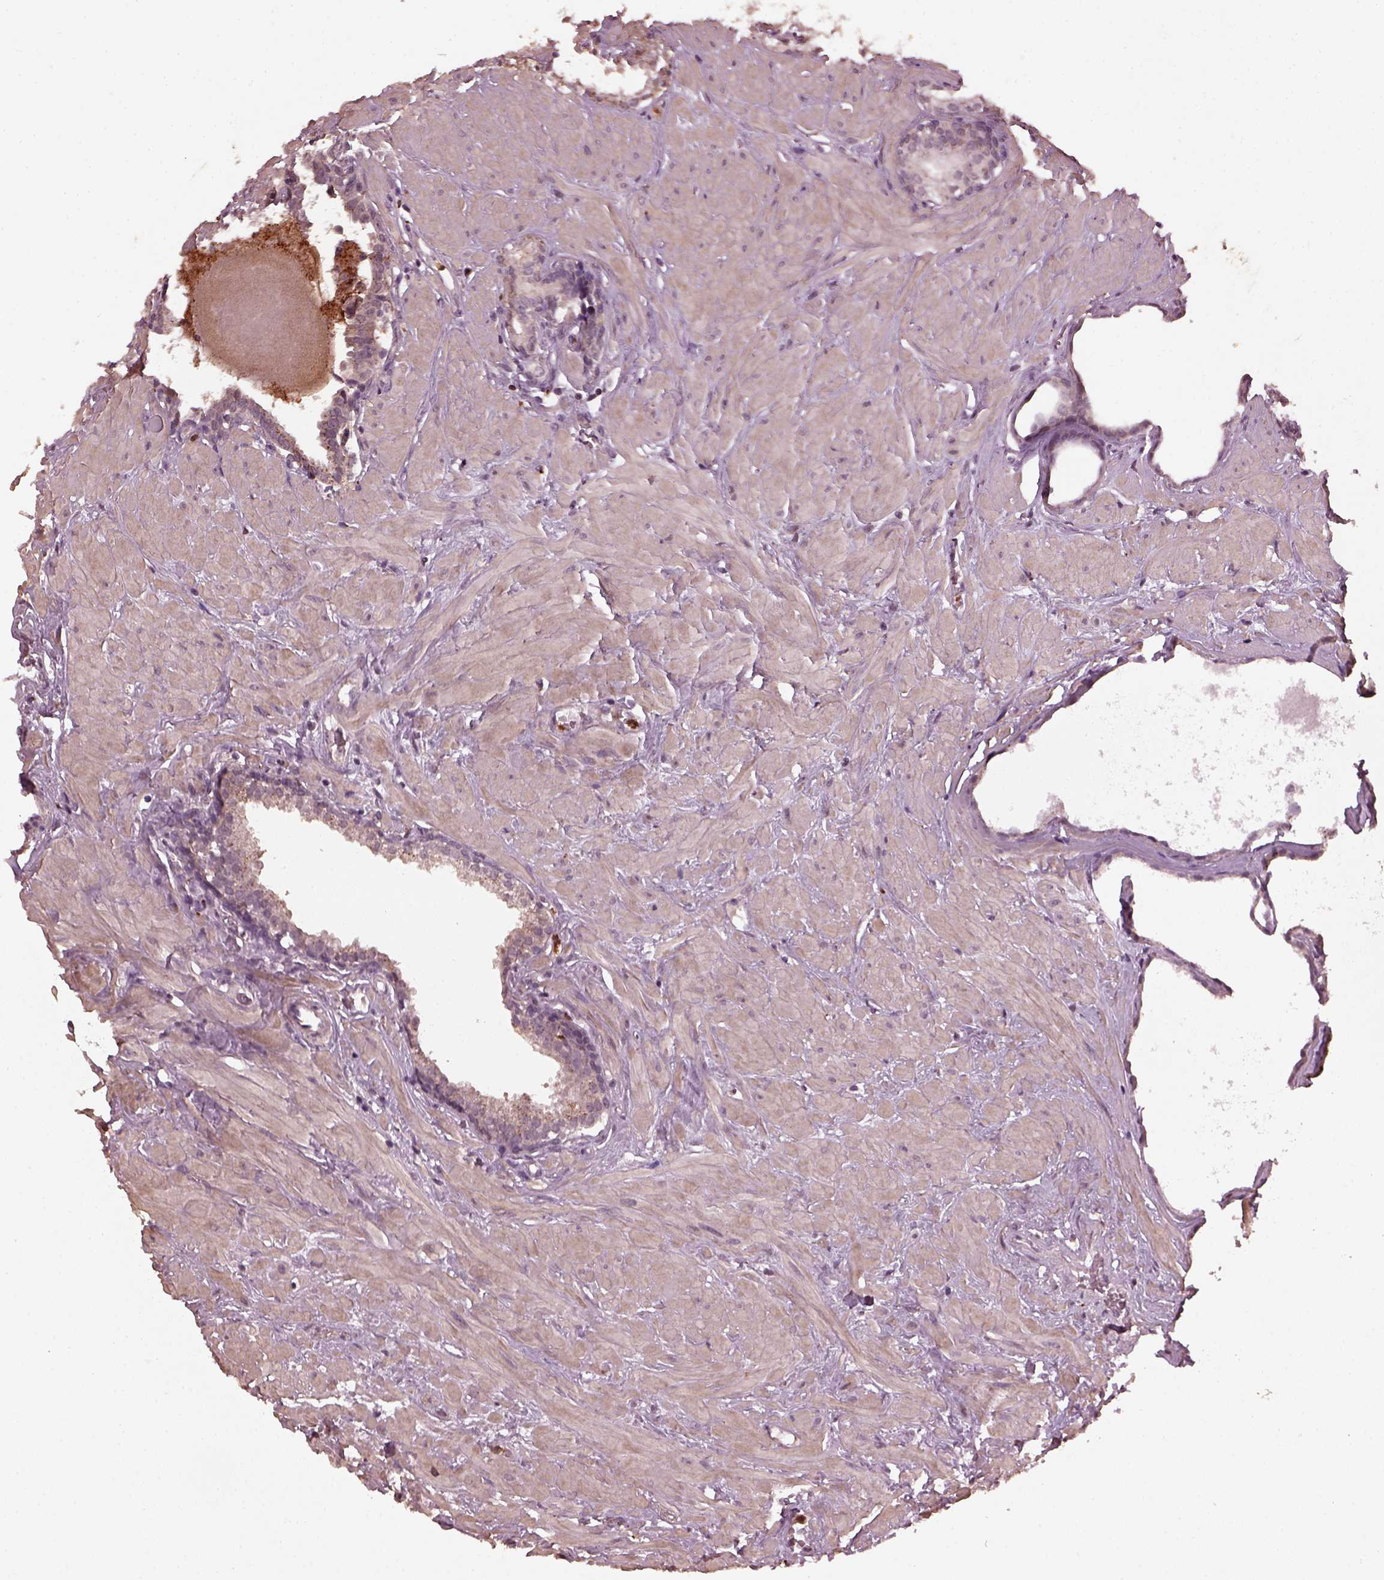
{"staining": {"intensity": "weak", "quantity": "<25%", "location": "cytoplasmic/membranous"}, "tissue": "prostate", "cell_type": "Glandular cells", "image_type": "normal", "snomed": [{"axis": "morphology", "description": "Normal tissue, NOS"}, {"axis": "topography", "description": "Prostate"}], "caption": "IHC of normal prostate shows no expression in glandular cells. The staining was performed using DAB to visualize the protein expression in brown, while the nuclei were stained in blue with hematoxylin (Magnification: 20x).", "gene": "RUFY3", "patient": {"sex": "male", "age": 48}}